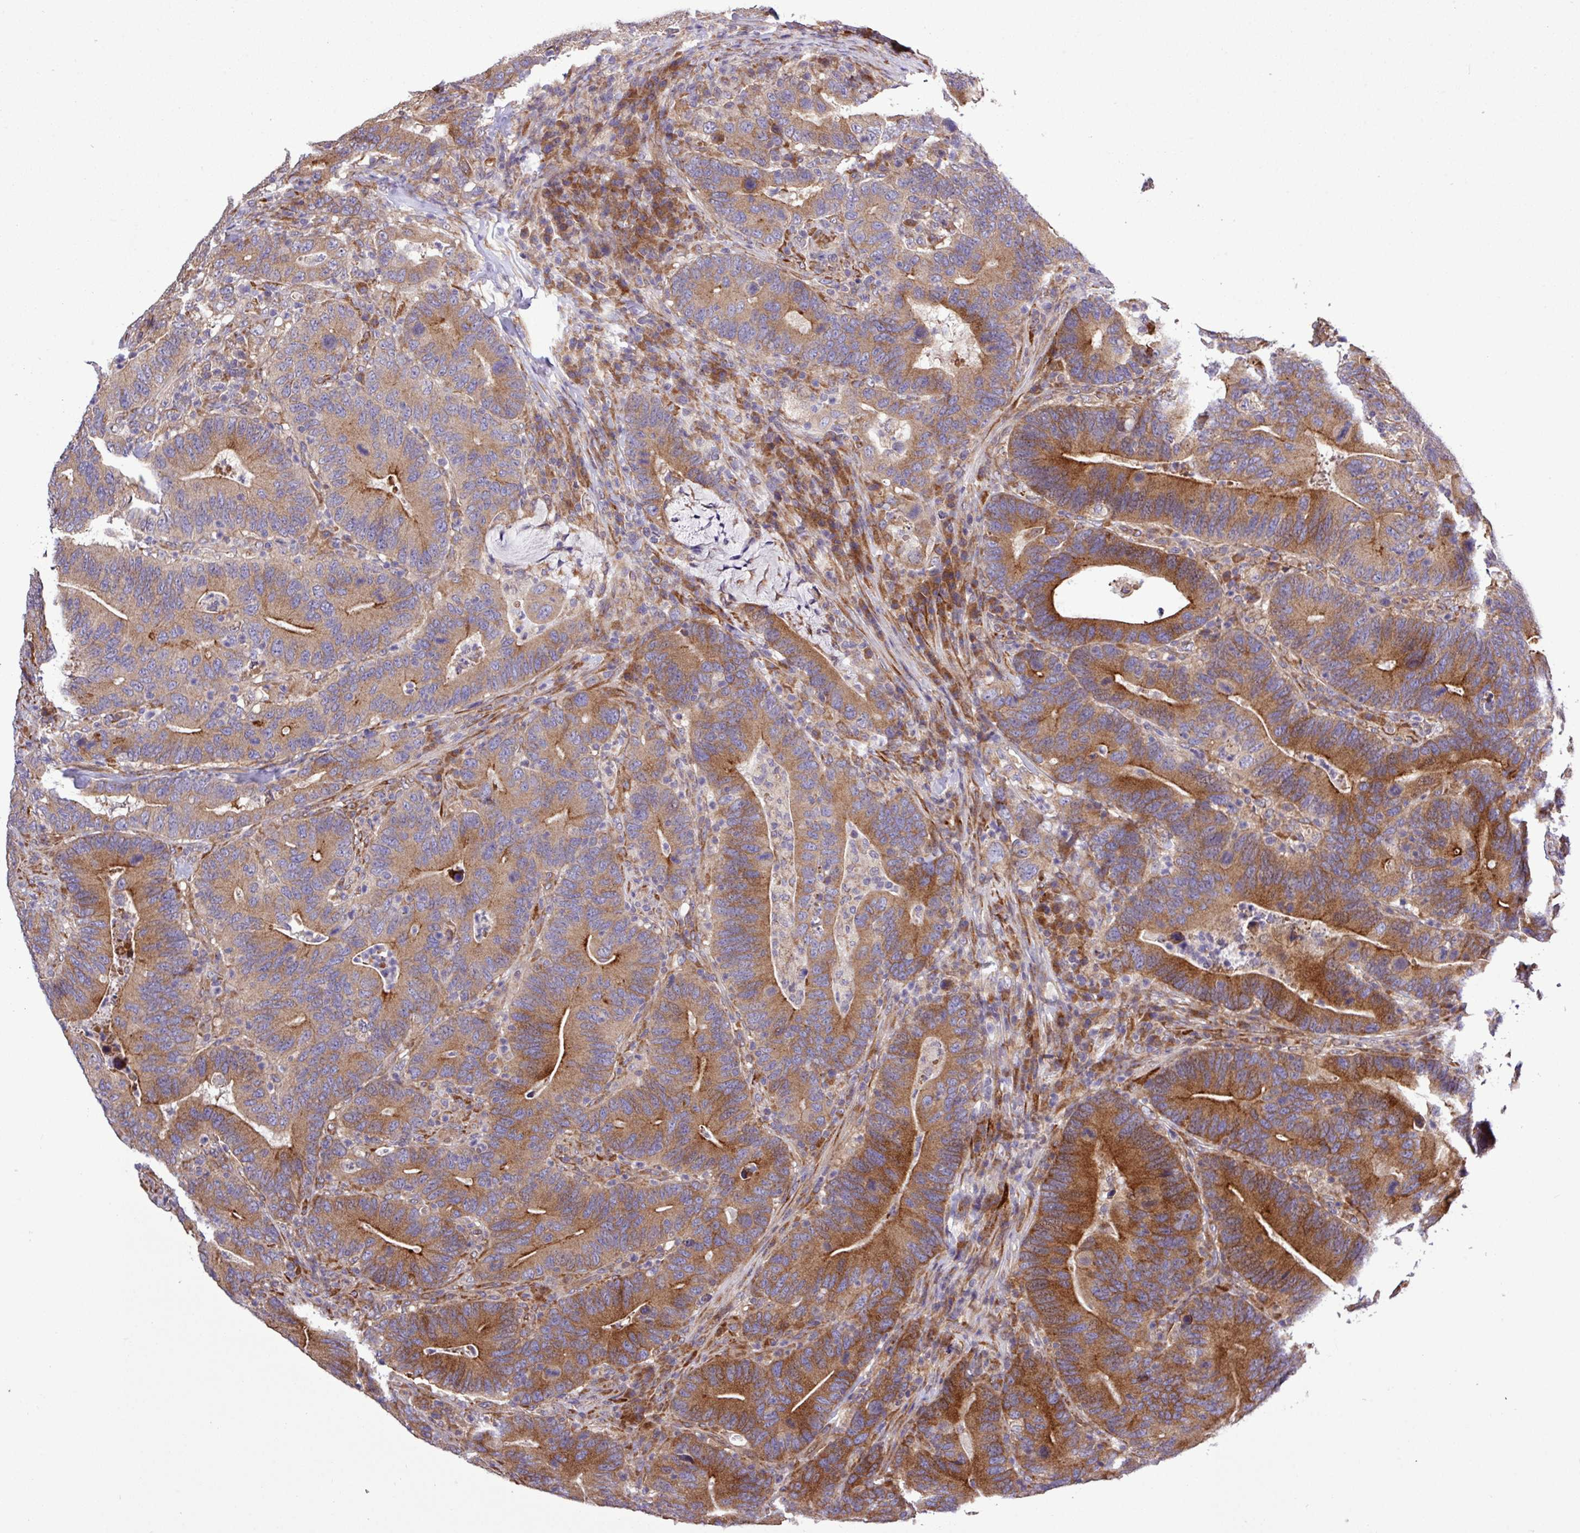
{"staining": {"intensity": "strong", "quantity": "25%-75%", "location": "cytoplasmic/membranous"}, "tissue": "colorectal cancer", "cell_type": "Tumor cells", "image_type": "cancer", "snomed": [{"axis": "morphology", "description": "Adenocarcinoma, NOS"}, {"axis": "topography", "description": "Colon"}], "caption": "Immunohistochemistry (IHC) photomicrograph of neoplastic tissue: human colorectal adenocarcinoma stained using IHC demonstrates high levels of strong protein expression localized specifically in the cytoplasmic/membranous of tumor cells, appearing as a cytoplasmic/membranous brown color.", "gene": "MEGF6", "patient": {"sex": "female", "age": 66}}